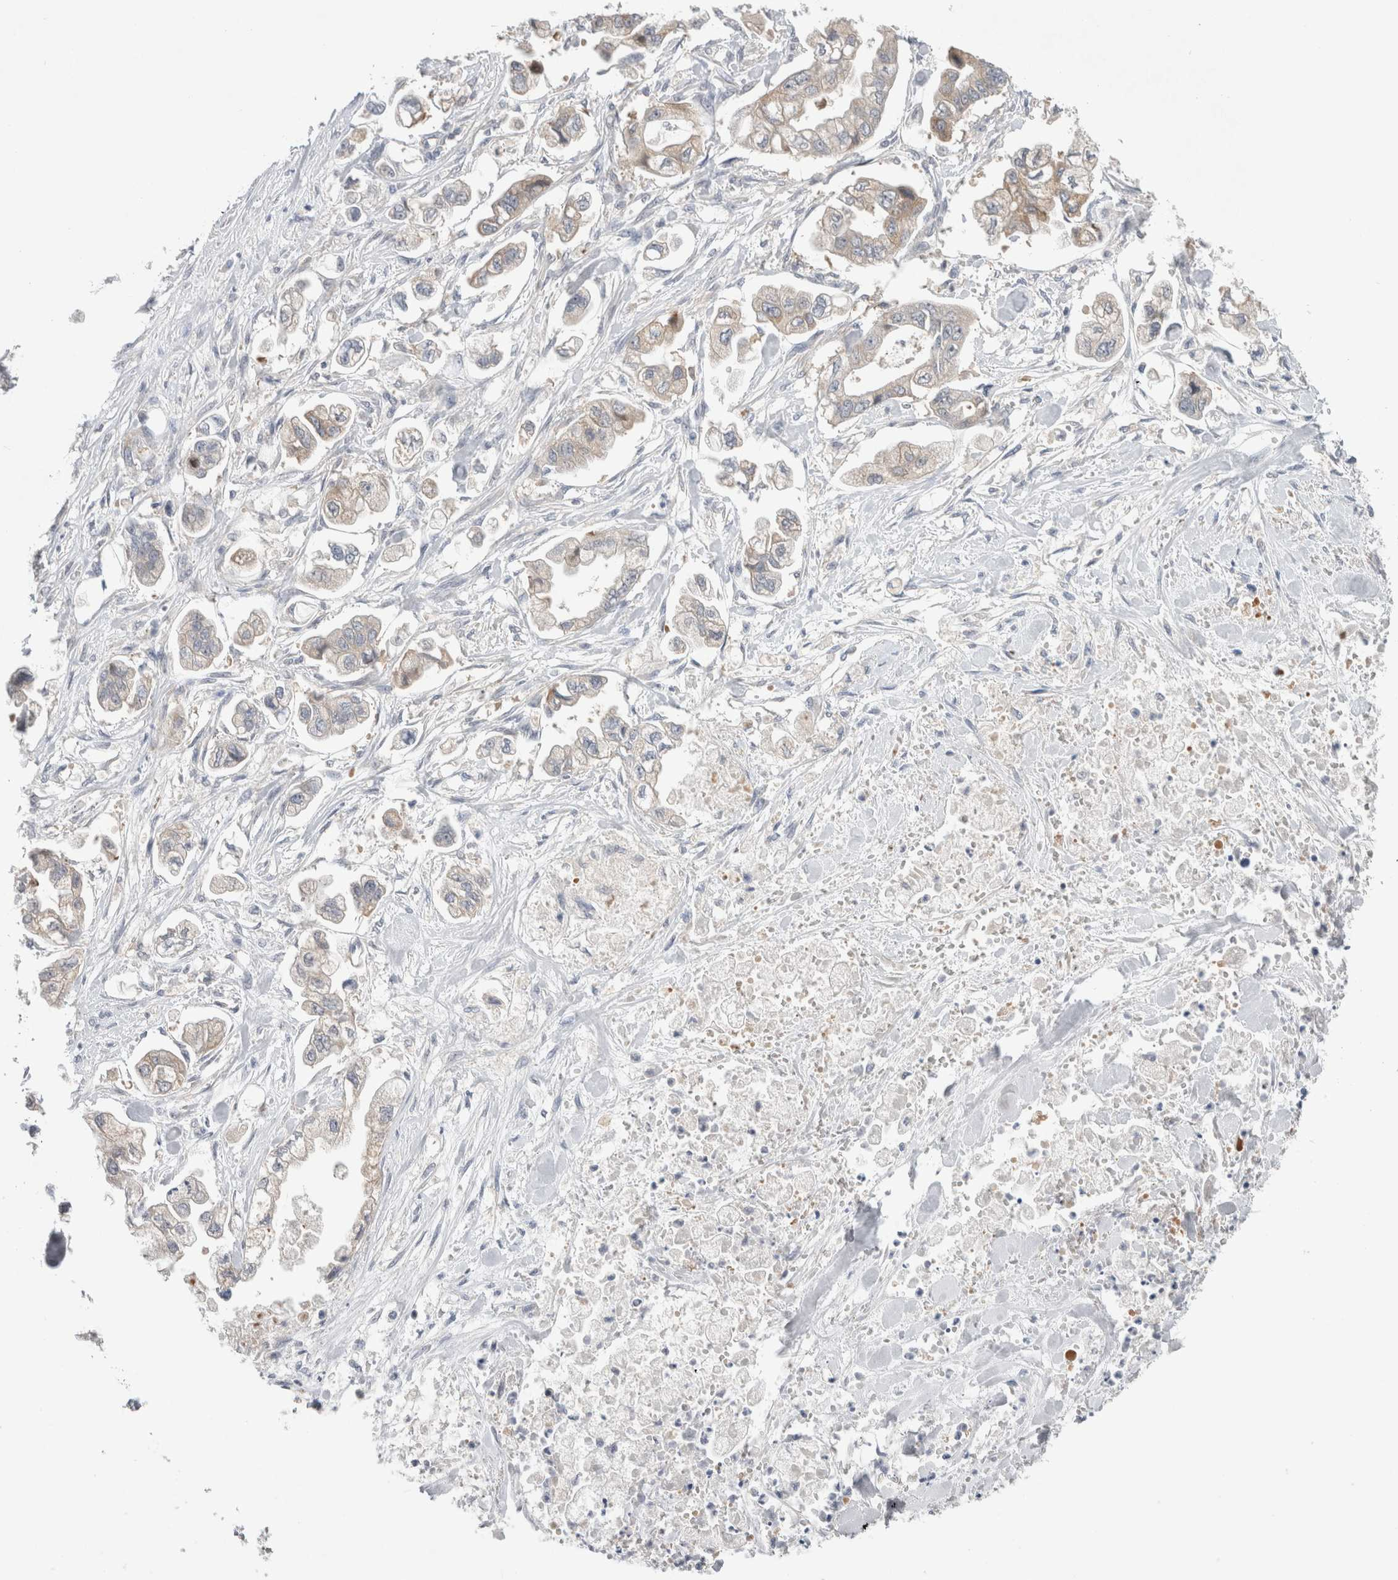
{"staining": {"intensity": "weak", "quantity": ">75%", "location": "cytoplasmic/membranous"}, "tissue": "stomach cancer", "cell_type": "Tumor cells", "image_type": "cancer", "snomed": [{"axis": "morphology", "description": "Normal tissue, NOS"}, {"axis": "morphology", "description": "Adenocarcinoma, NOS"}, {"axis": "topography", "description": "Stomach"}], "caption": "Stomach adenocarcinoma stained with DAB (3,3'-diaminobenzidine) IHC exhibits low levels of weak cytoplasmic/membranous staining in about >75% of tumor cells. (Stains: DAB (3,3'-diaminobenzidine) in brown, nuclei in blue, Microscopy: brightfield microscopy at high magnification).", "gene": "NDOR1", "patient": {"sex": "male", "age": 62}}